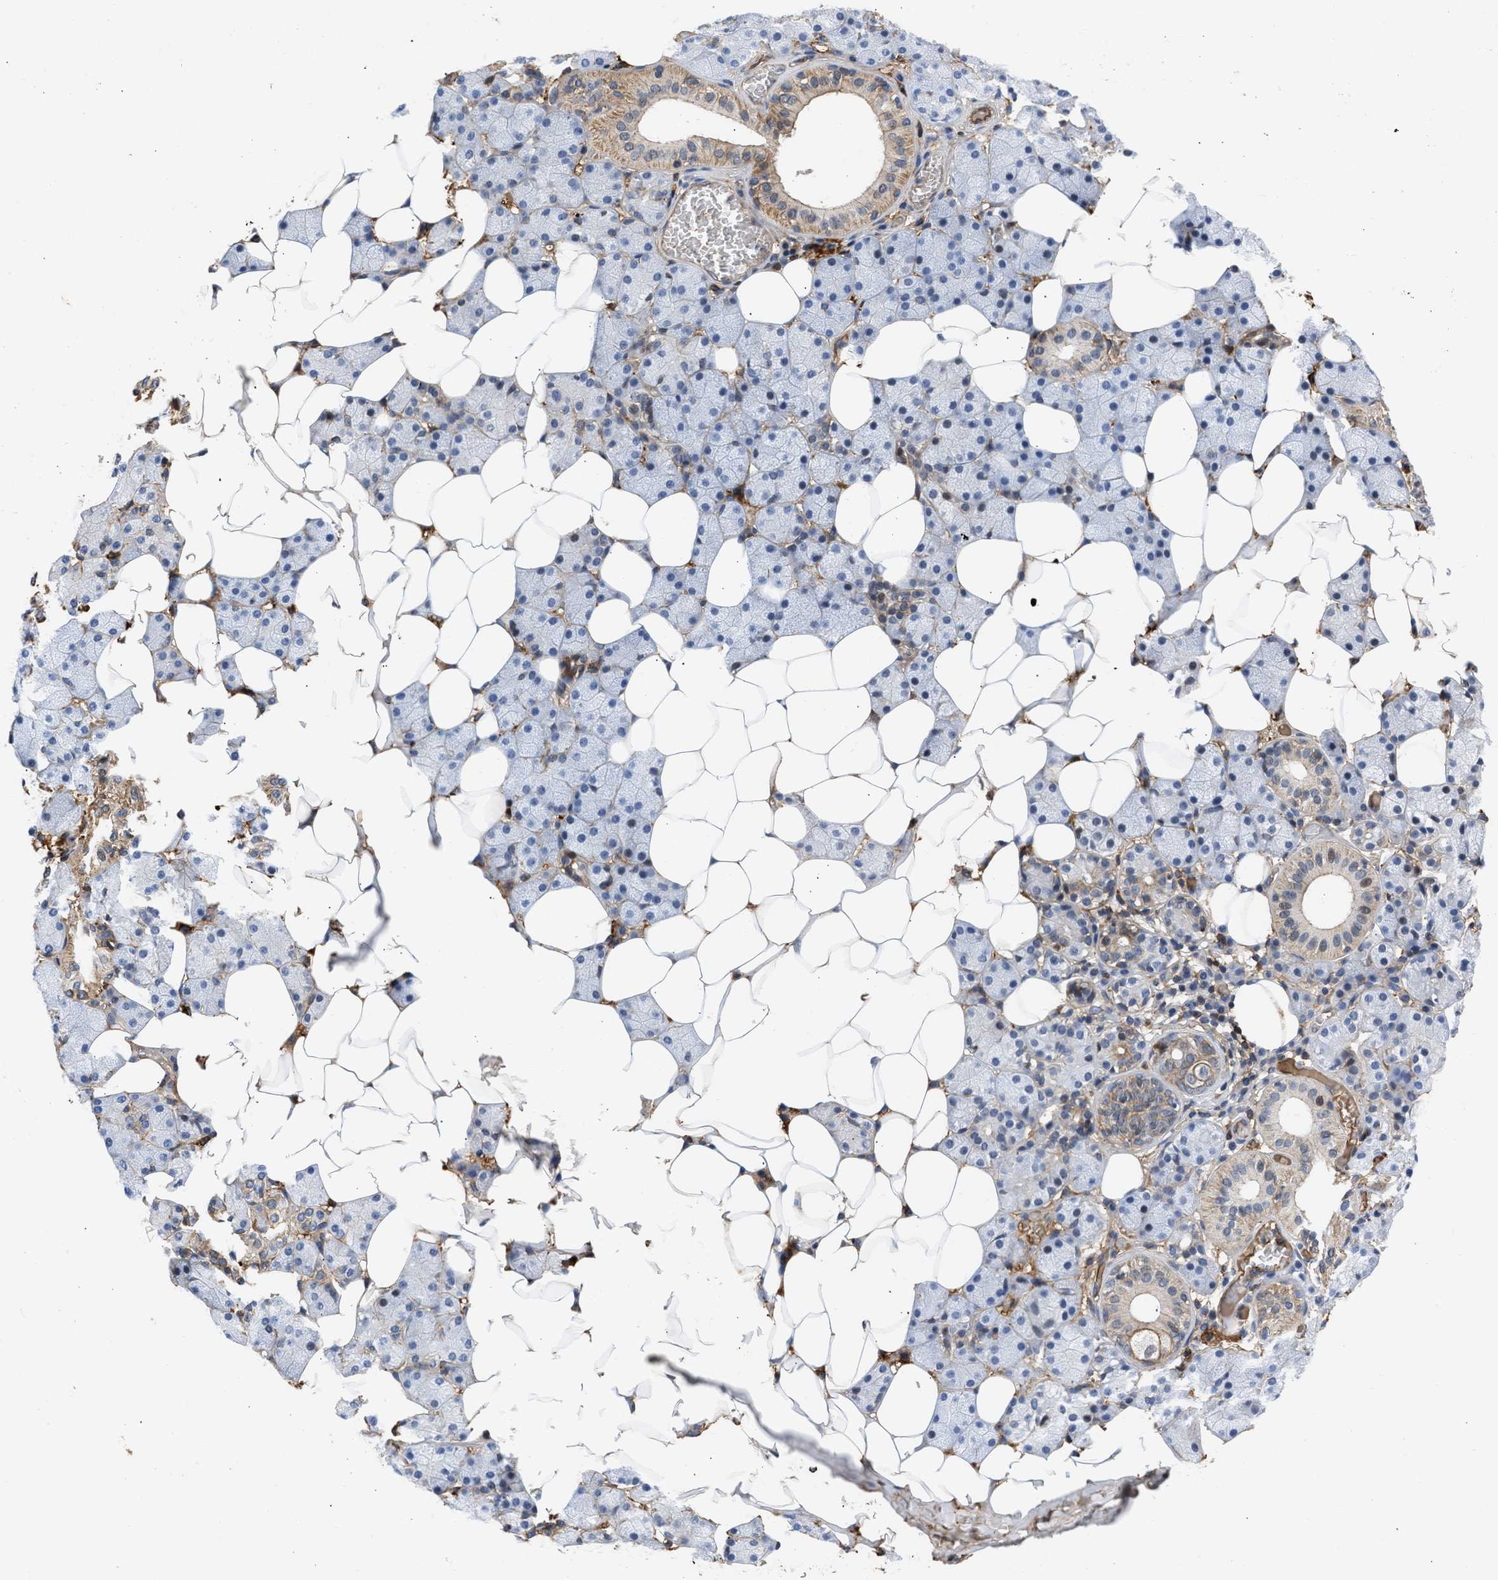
{"staining": {"intensity": "weak", "quantity": "<25%", "location": "cytoplasmic/membranous,nuclear"}, "tissue": "salivary gland", "cell_type": "Glandular cells", "image_type": "normal", "snomed": [{"axis": "morphology", "description": "Normal tissue, NOS"}, {"axis": "topography", "description": "Salivary gland"}], "caption": "The image exhibits no significant positivity in glandular cells of salivary gland.", "gene": "MAS1L", "patient": {"sex": "female", "age": 33}}